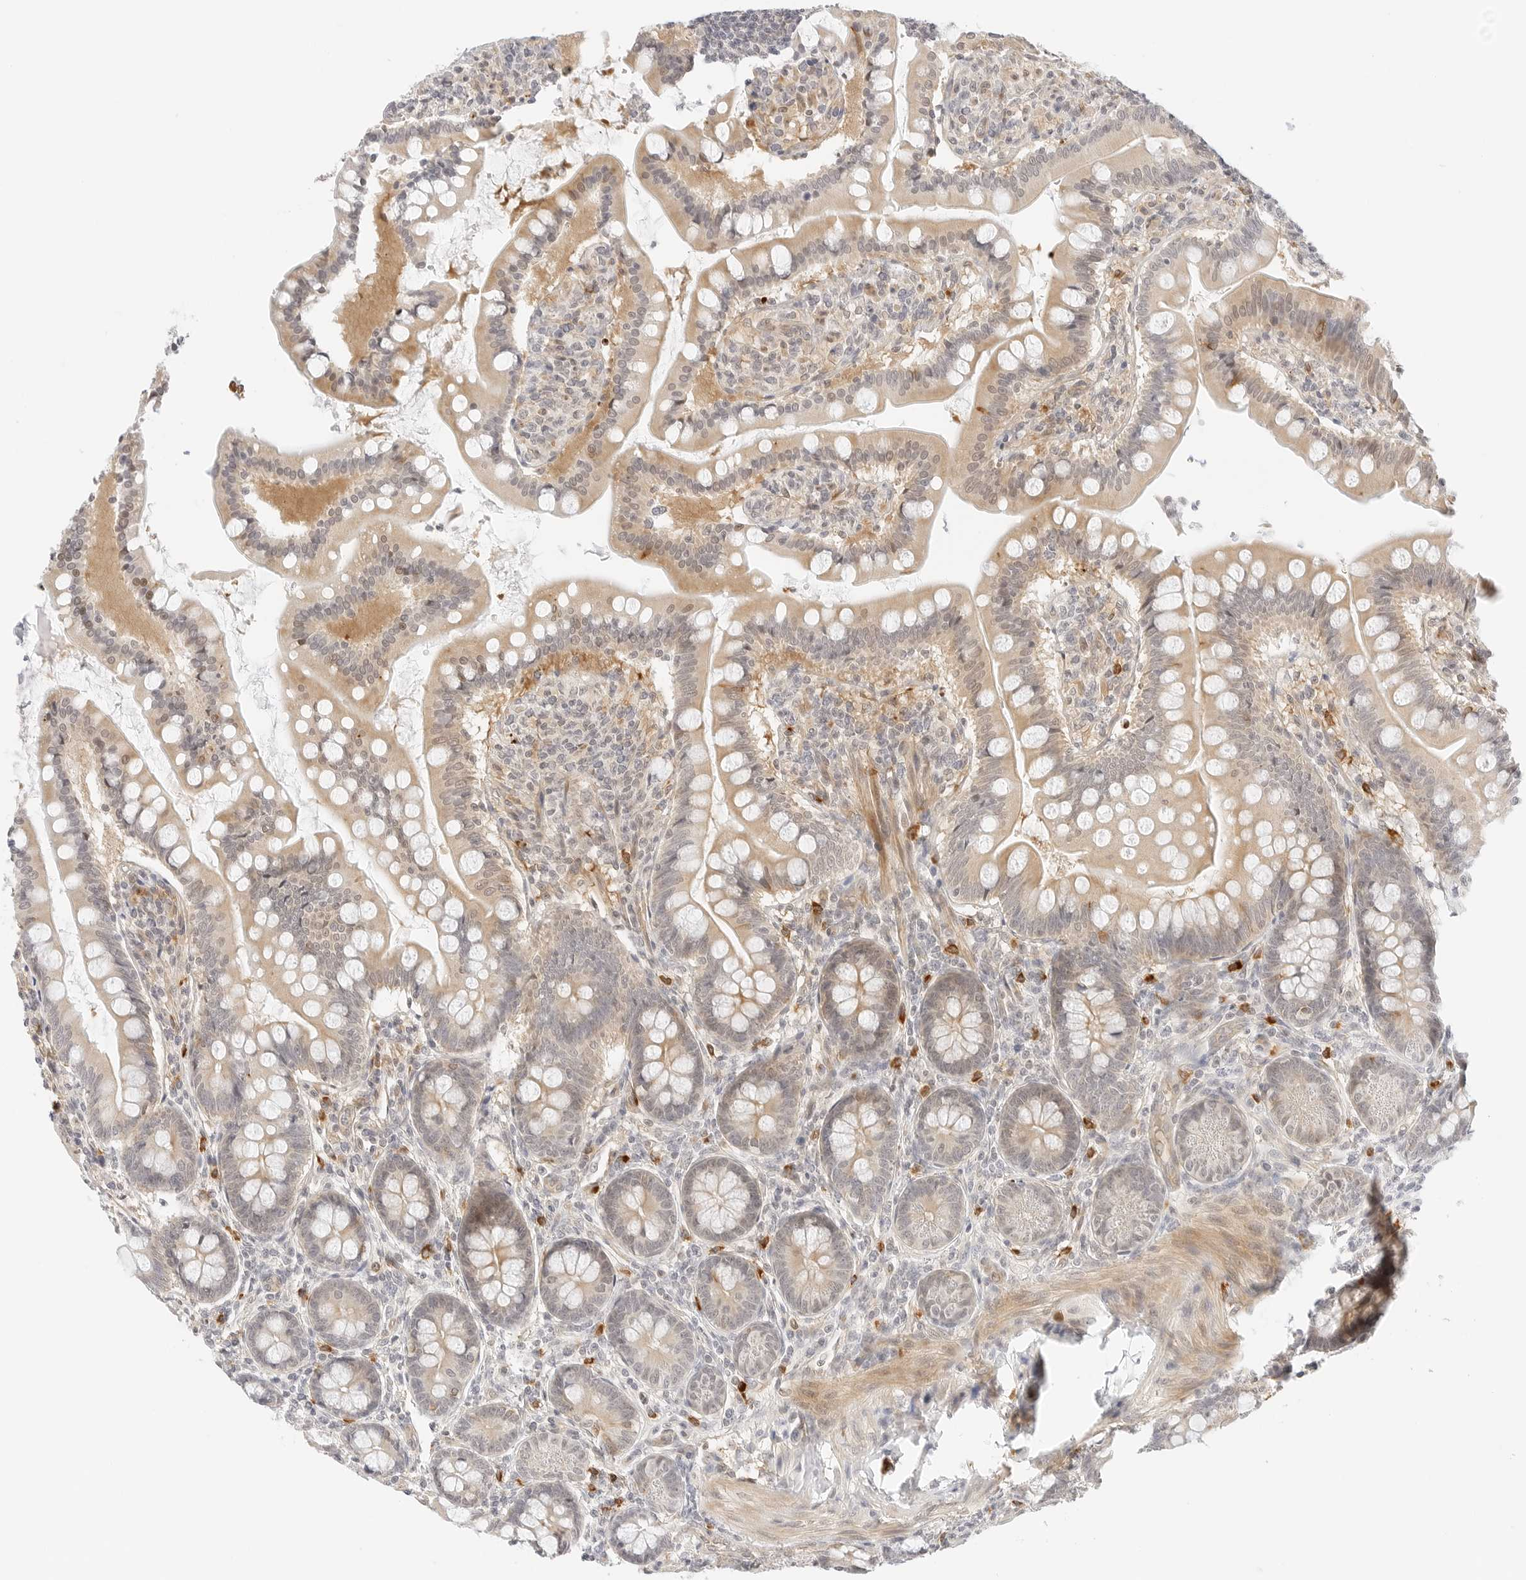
{"staining": {"intensity": "moderate", "quantity": "<25%", "location": "cytoplasmic/membranous,nuclear"}, "tissue": "small intestine", "cell_type": "Glandular cells", "image_type": "normal", "snomed": [{"axis": "morphology", "description": "Normal tissue, NOS"}, {"axis": "topography", "description": "Small intestine"}], "caption": "Protein expression analysis of normal small intestine exhibits moderate cytoplasmic/membranous,nuclear positivity in about <25% of glandular cells. (IHC, brightfield microscopy, high magnification).", "gene": "TEKT2", "patient": {"sex": "male", "age": 7}}